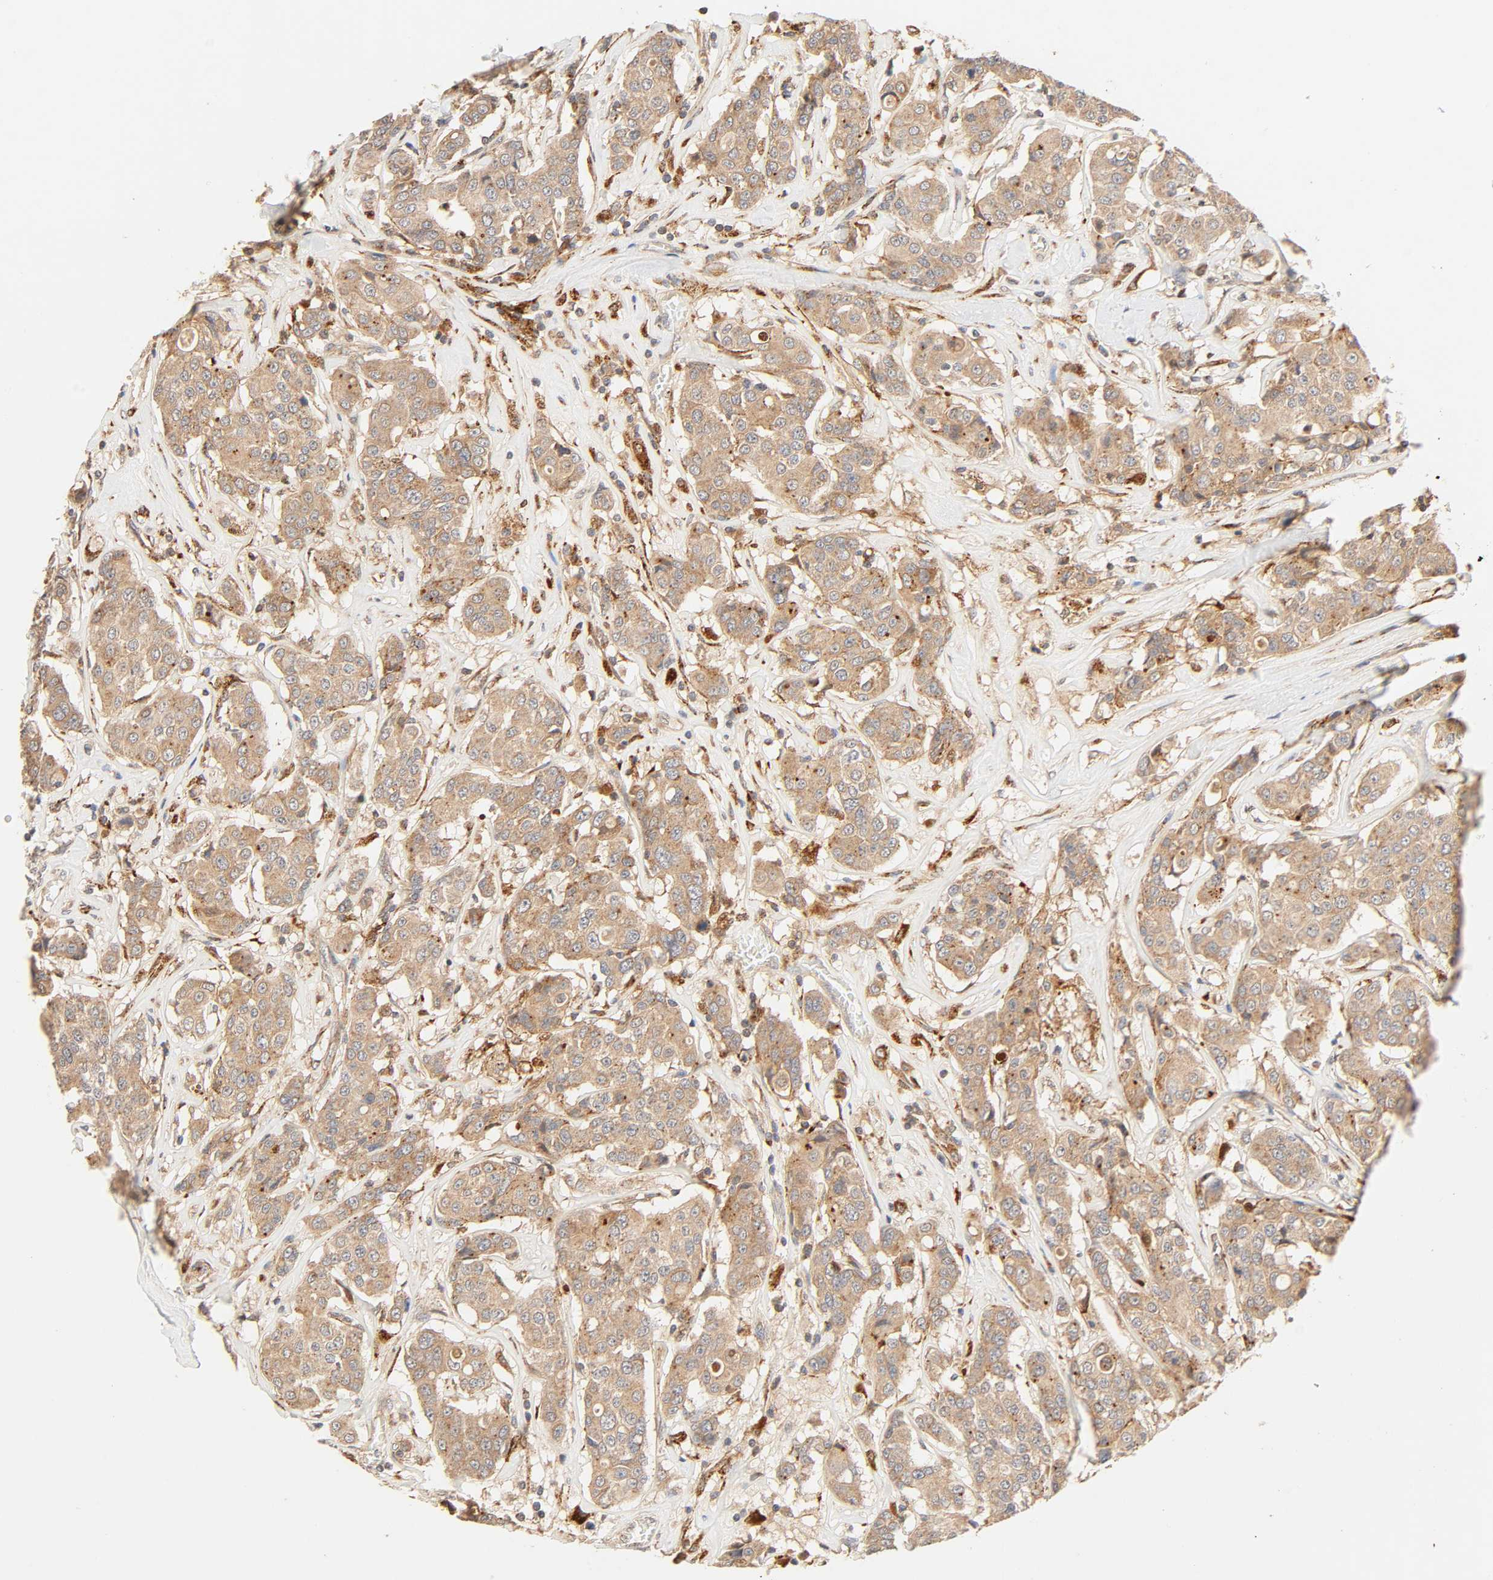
{"staining": {"intensity": "moderate", "quantity": ">75%", "location": "cytoplasmic/membranous"}, "tissue": "breast cancer", "cell_type": "Tumor cells", "image_type": "cancer", "snomed": [{"axis": "morphology", "description": "Duct carcinoma"}, {"axis": "topography", "description": "Breast"}], "caption": "There is medium levels of moderate cytoplasmic/membranous expression in tumor cells of intraductal carcinoma (breast), as demonstrated by immunohistochemical staining (brown color).", "gene": "MAPK6", "patient": {"sex": "female", "age": 27}}